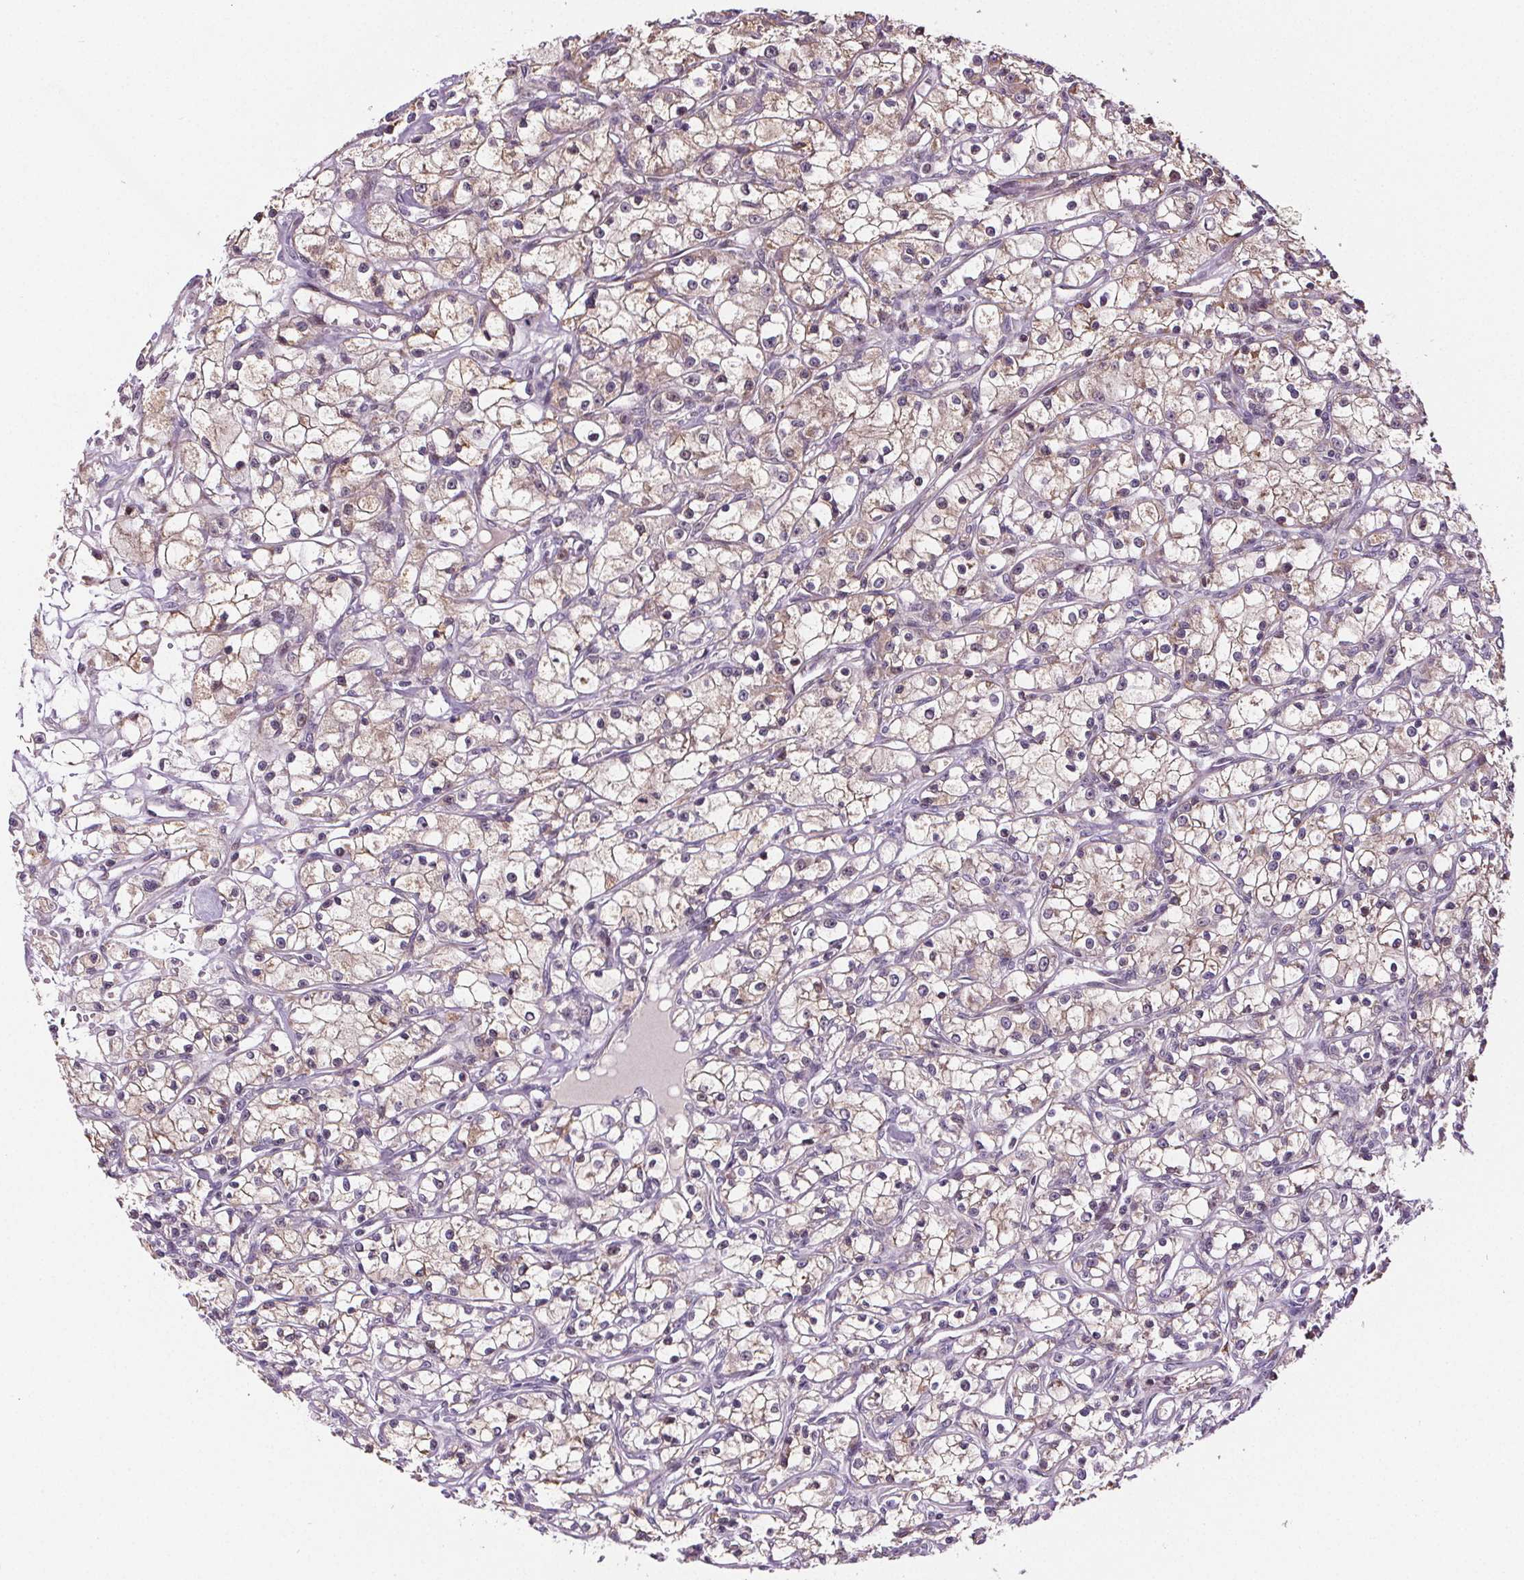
{"staining": {"intensity": "weak", "quantity": "25%-75%", "location": "cytoplasmic/membranous"}, "tissue": "renal cancer", "cell_type": "Tumor cells", "image_type": "cancer", "snomed": [{"axis": "morphology", "description": "Adenocarcinoma, NOS"}, {"axis": "topography", "description": "Kidney"}], "caption": "Protein expression analysis of human adenocarcinoma (renal) reveals weak cytoplasmic/membranous staining in about 25%-75% of tumor cells.", "gene": "SUCLA2", "patient": {"sex": "female", "age": 59}}